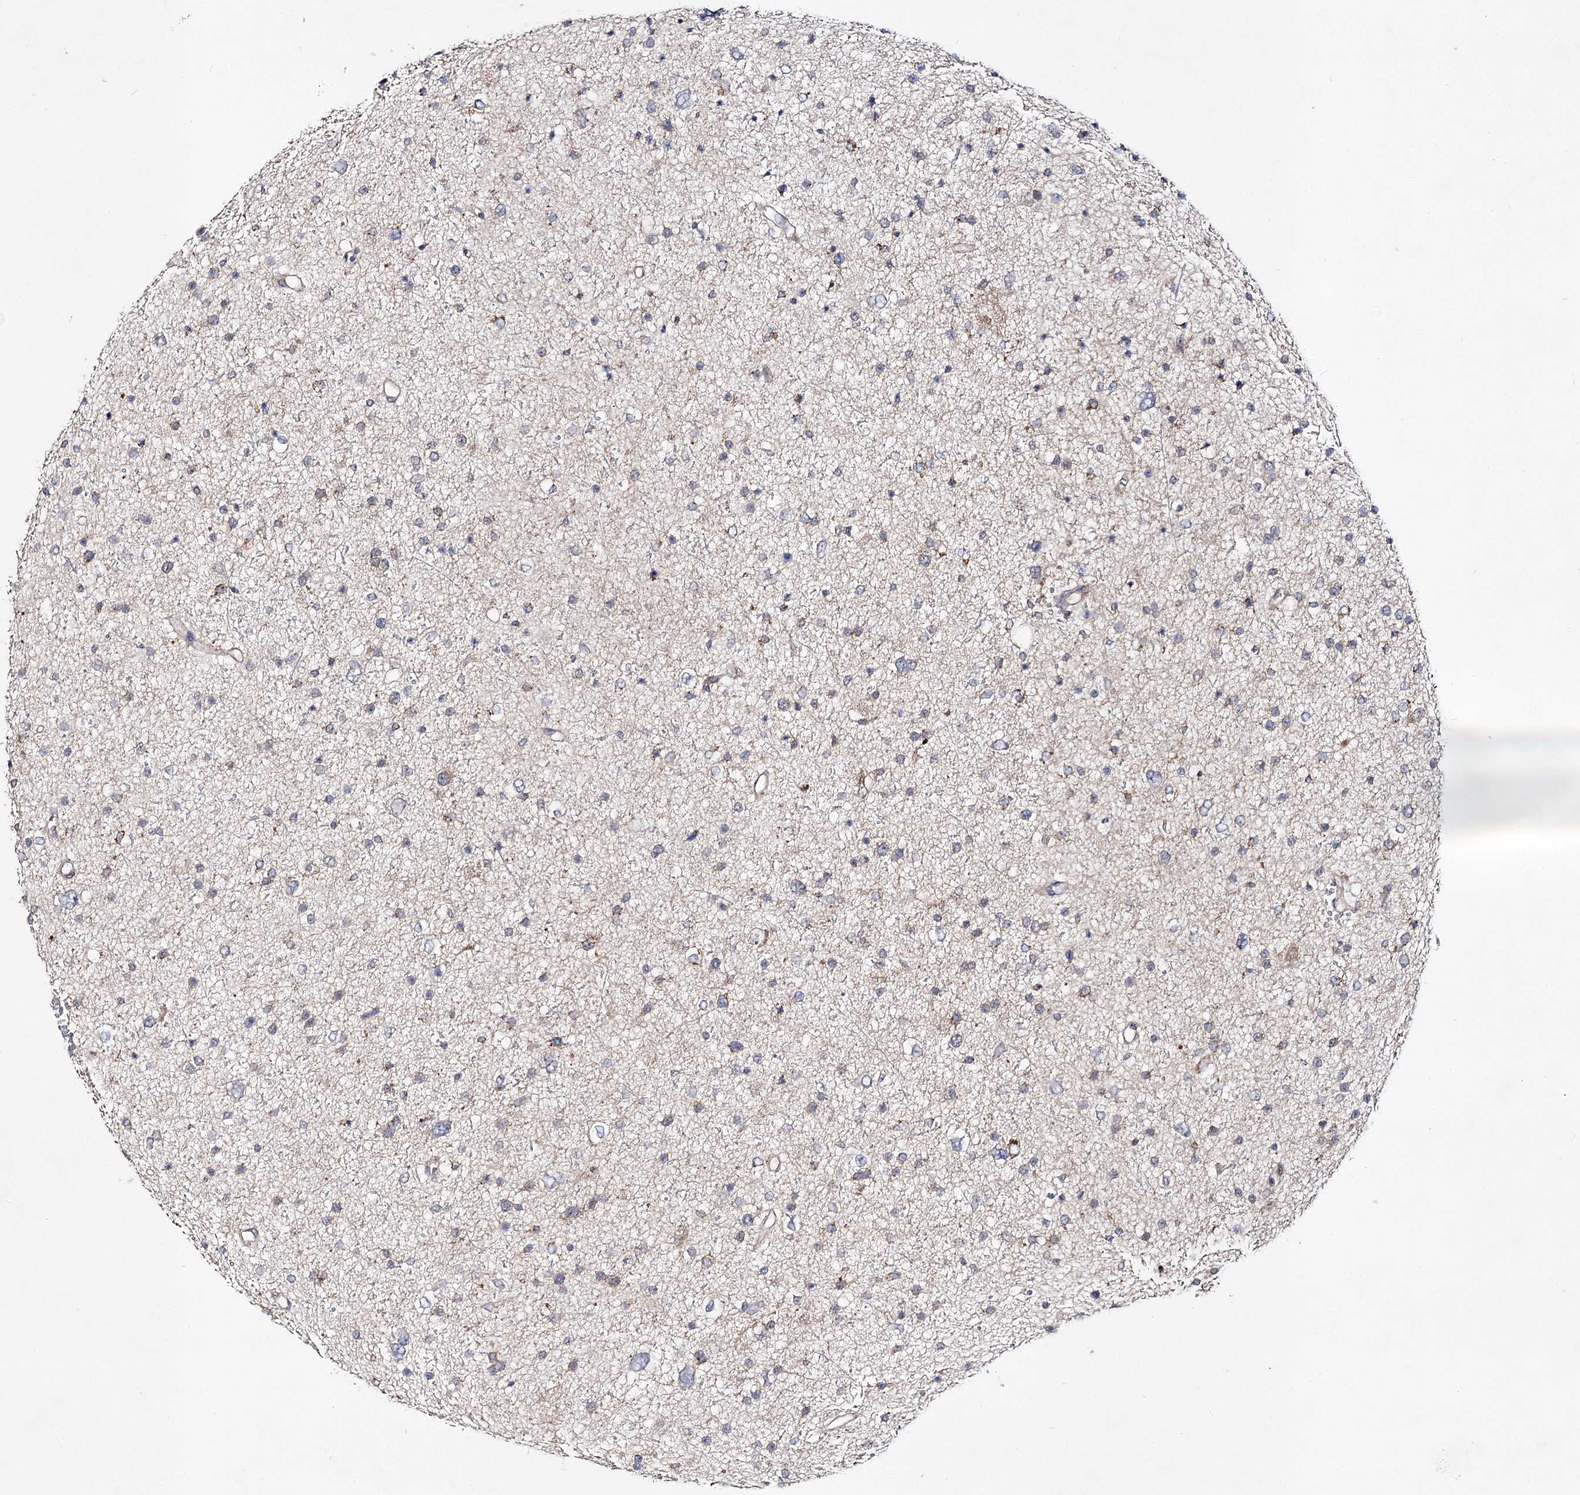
{"staining": {"intensity": "weak", "quantity": "<25%", "location": "cytoplasmic/membranous"}, "tissue": "glioma", "cell_type": "Tumor cells", "image_type": "cancer", "snomed": [{"axis": "morphology", "description": "Glioma, malignant, Low grade"}, {"axis": "topography", "description": "Brain"}], "caption": "Micrograph shows no significant protein expression in tumor cells of malignant glioma (low-grade).", "gene": "ARHGAP32", "patient": {"sex": "female", "age": 37}}